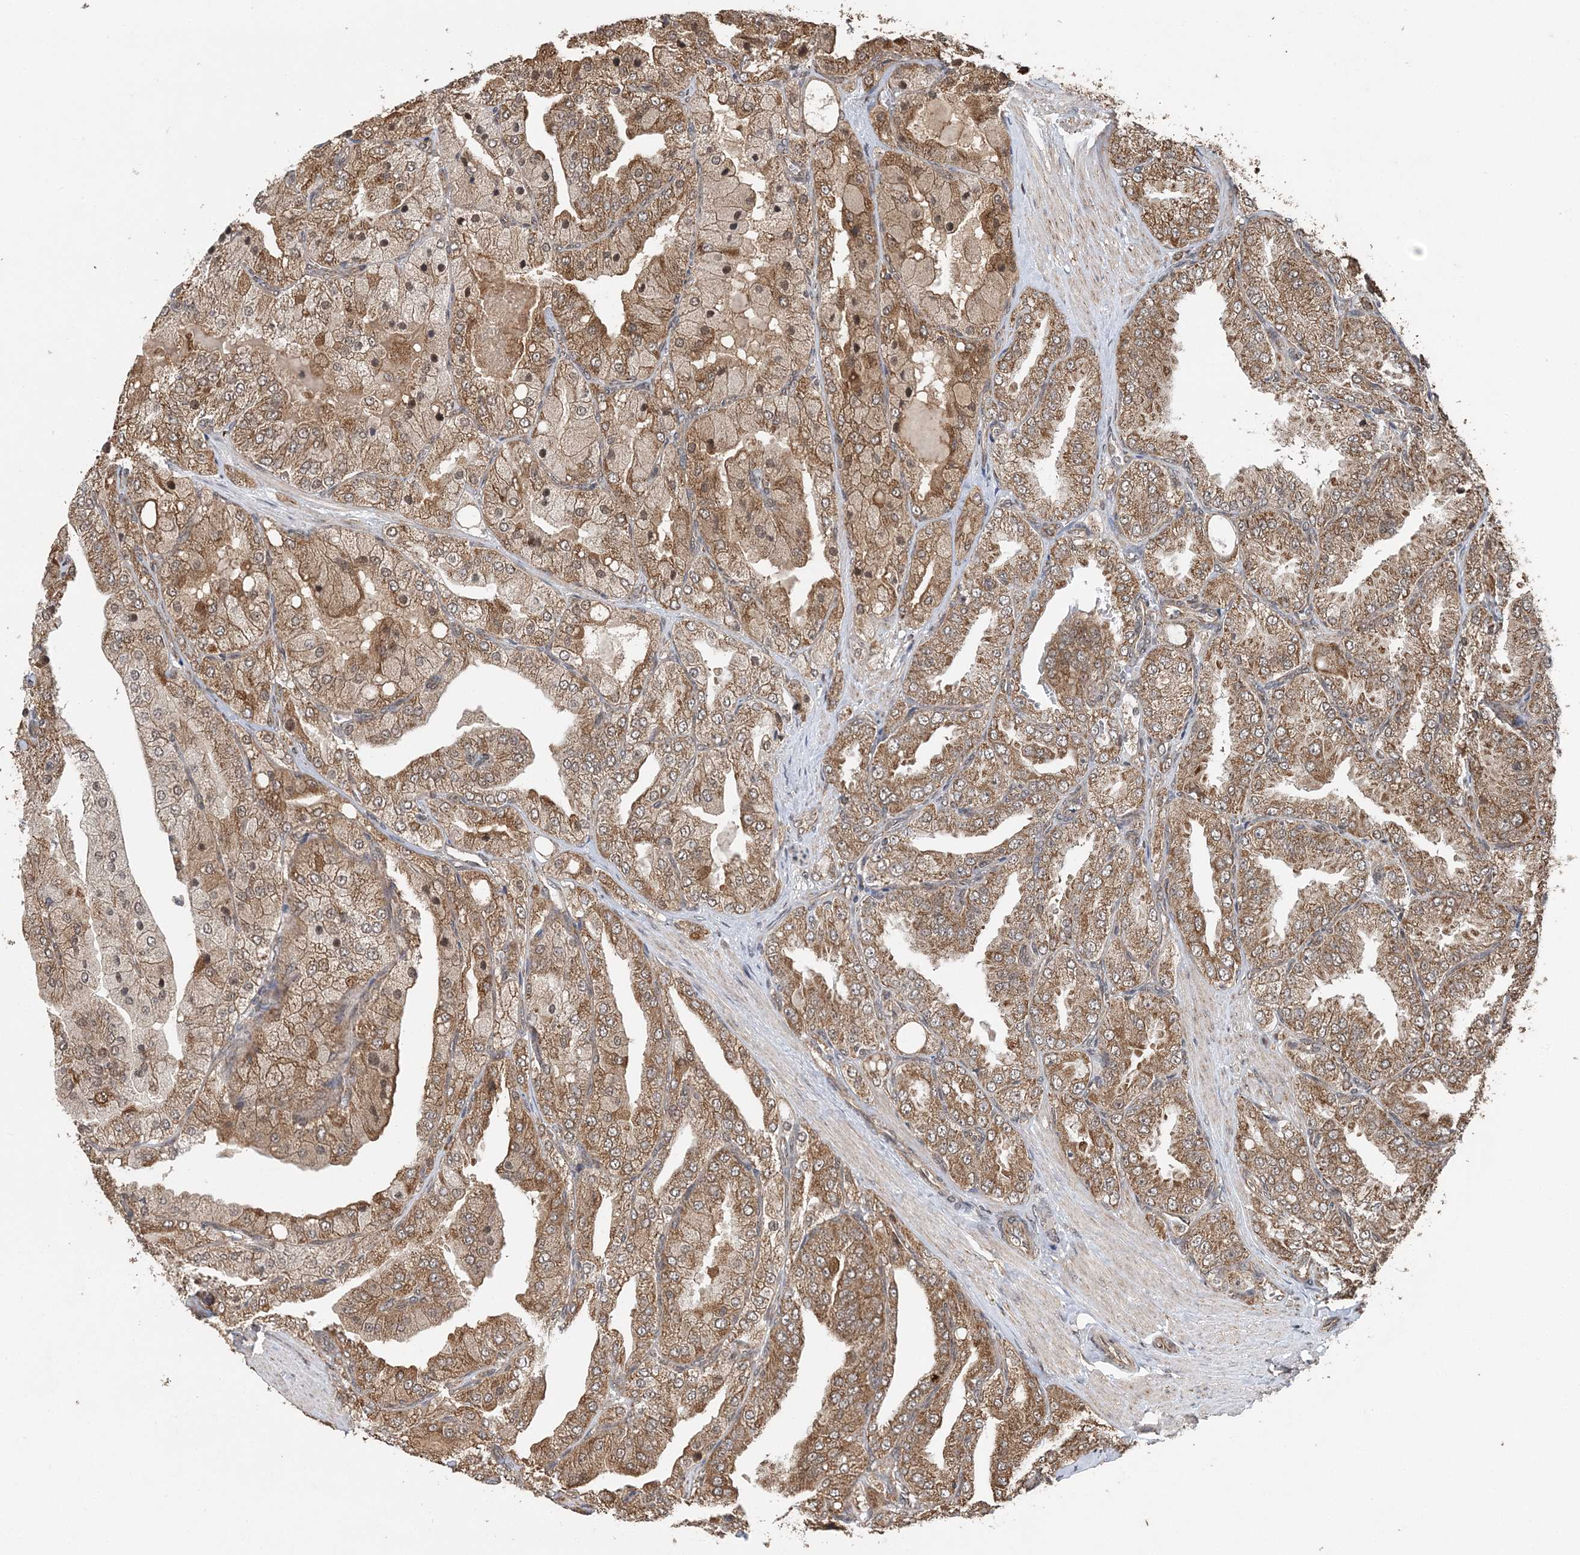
{"staining": {"intensity": "moderate", "quantity": ">75%", "location": "cytoplasmic/membranous"}, "tissue": "prostate cancer", "cell_type": "Tumor cells", "image_type": "cancer", "snomed": [{"axis": "morphology", "description": "Adenocarcinoma, High grade"}, {"axis": "topography", "description": "Prostate"}], "caption": "A medium amount of moderate cytoplasmic/membranous expression is appreciated in approximately >75% of tumor cells in prostate adenocarcinoma (high-grade) tissue.", "gene": "PCBP1", "patient": {"sex": "male", "age": 50}}